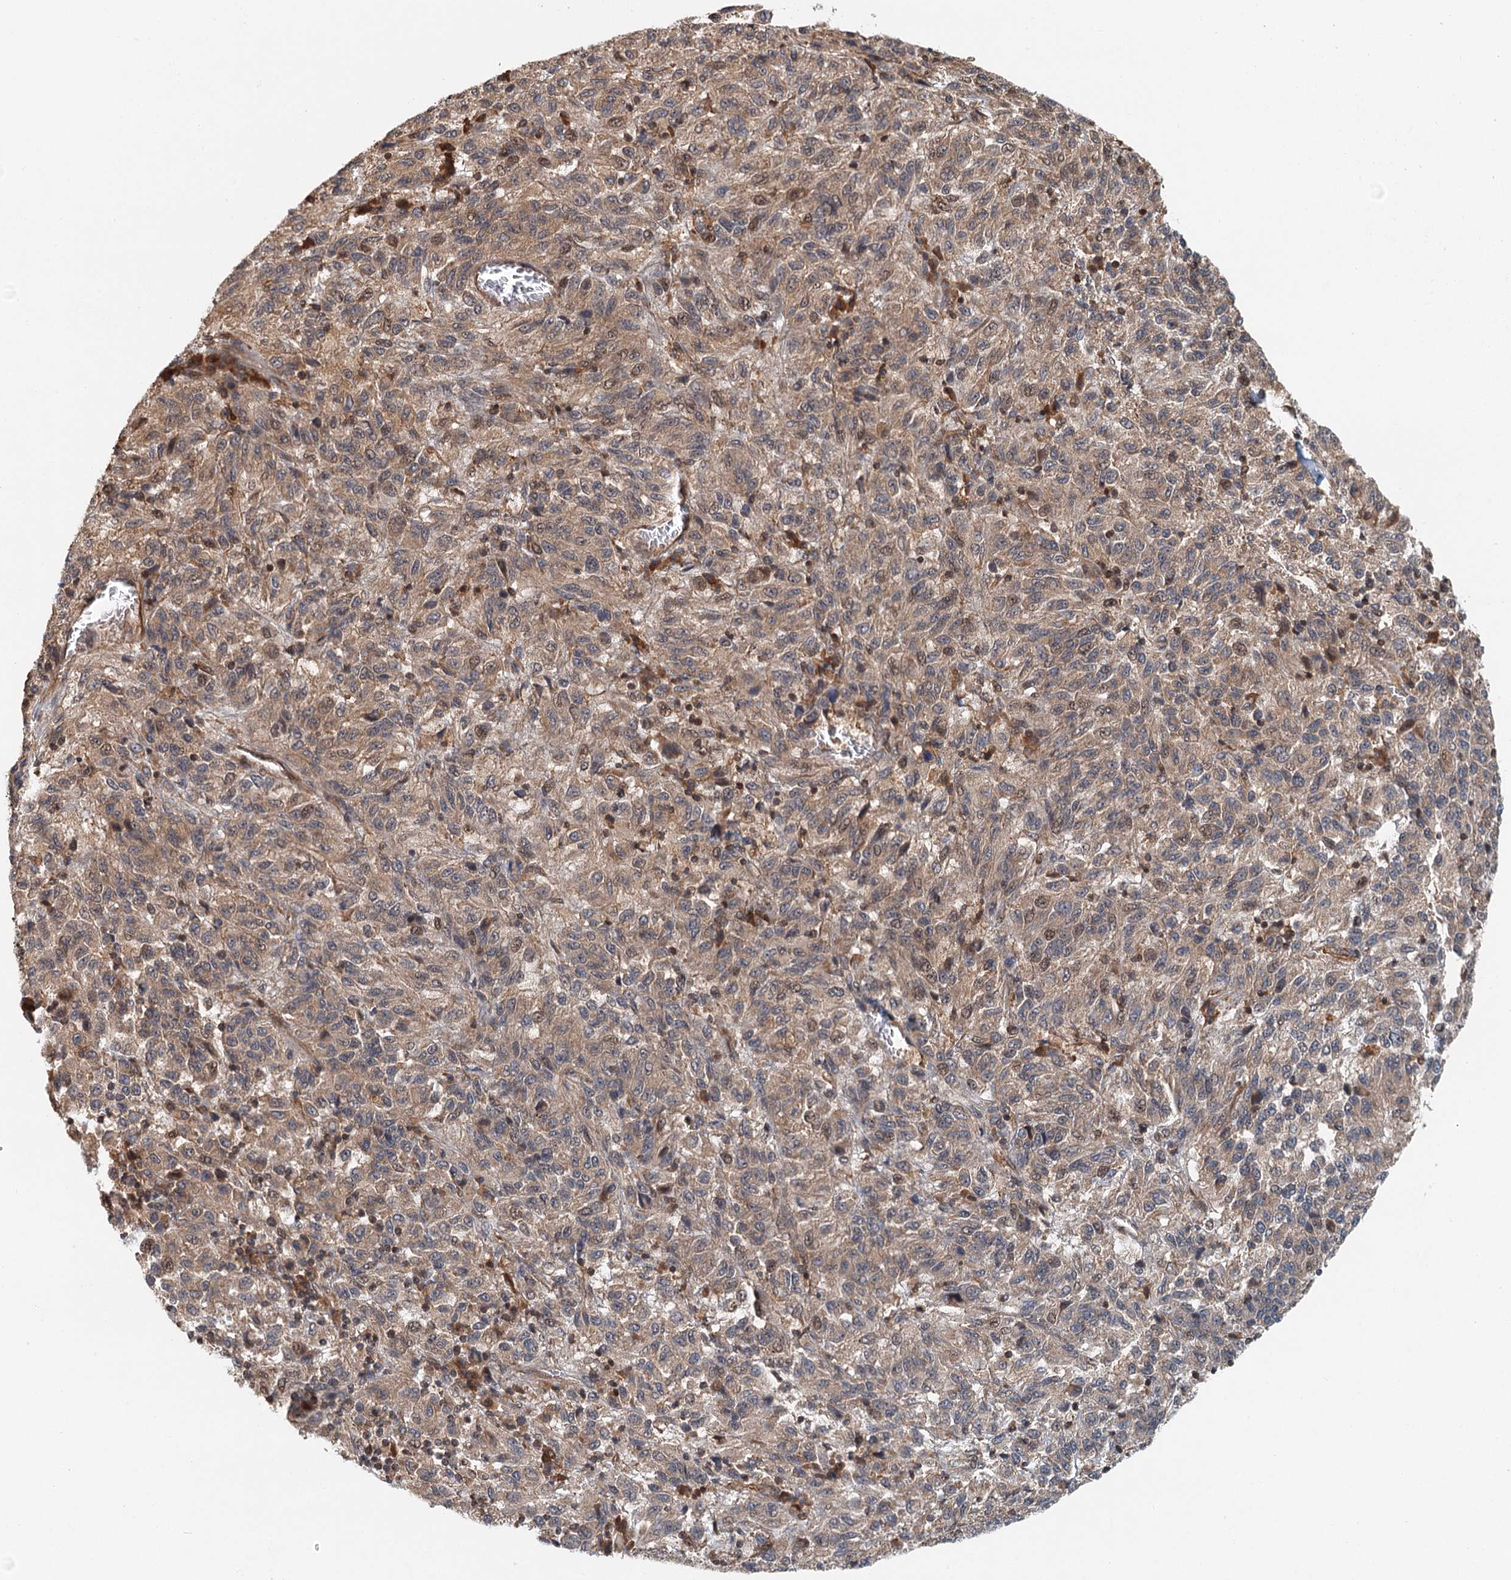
{"staining": {"intensity": "moderate", "quantity": ">75%", "location": "cytoplasmic/membranous,nuclear"}, "tissue": "melanoma", "cell_type": "Tumor cells", "image_type": "cancer", "snomed": [{"axis": "morphology", "description": "Malignant melanoma, Metastatic site"}, {"axis": "topography", "description": "Lung"}], "caption": "Immunohistochemical staining of human malignant melanoma (metastatic site) demonstrates moderate cytoplasmic/membranous and nuclear protein positivity in approximately >75% of tumor cells. (Brightfield microscopy of DAB IHC at high magnification).", "gene": "ZNF527", "patient": {"sex": "male", "age": 64}}